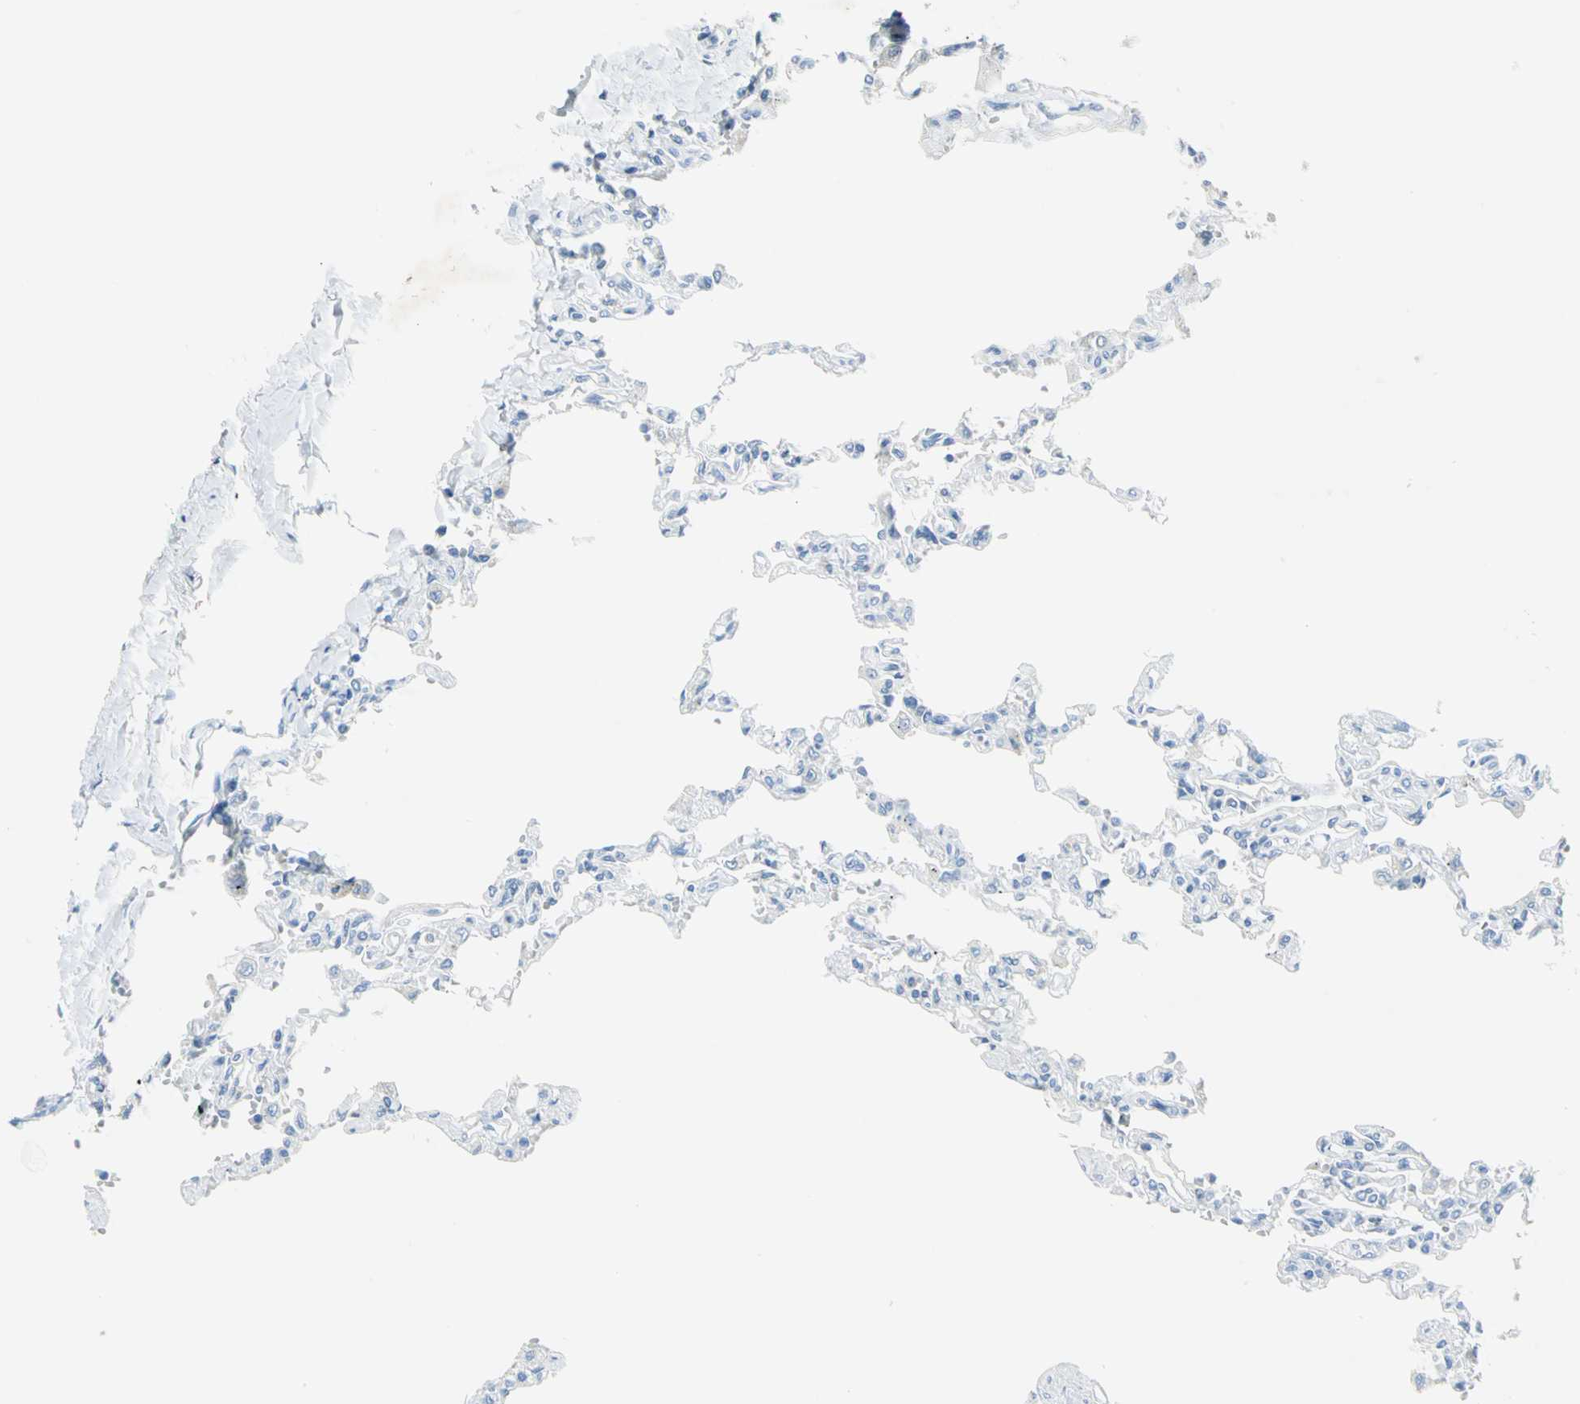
{"staining": {"intensity": "negative", "quantity": "none", "location": "none"}, "tissue": "lung", "cell_type": "Alveolar cells", "image_type": "normal", "snomed": [{"axis": "morphology", "description": "Normal tissue, NOS"}, {"axis": "topography", "description": "Lung"}], "caption": "IHC image of benign lung stained for a protein (brown), which shows no positivity in alveolar cells.", "gene": "PKLR", "patient": {"sex": "male", "age": 21}}